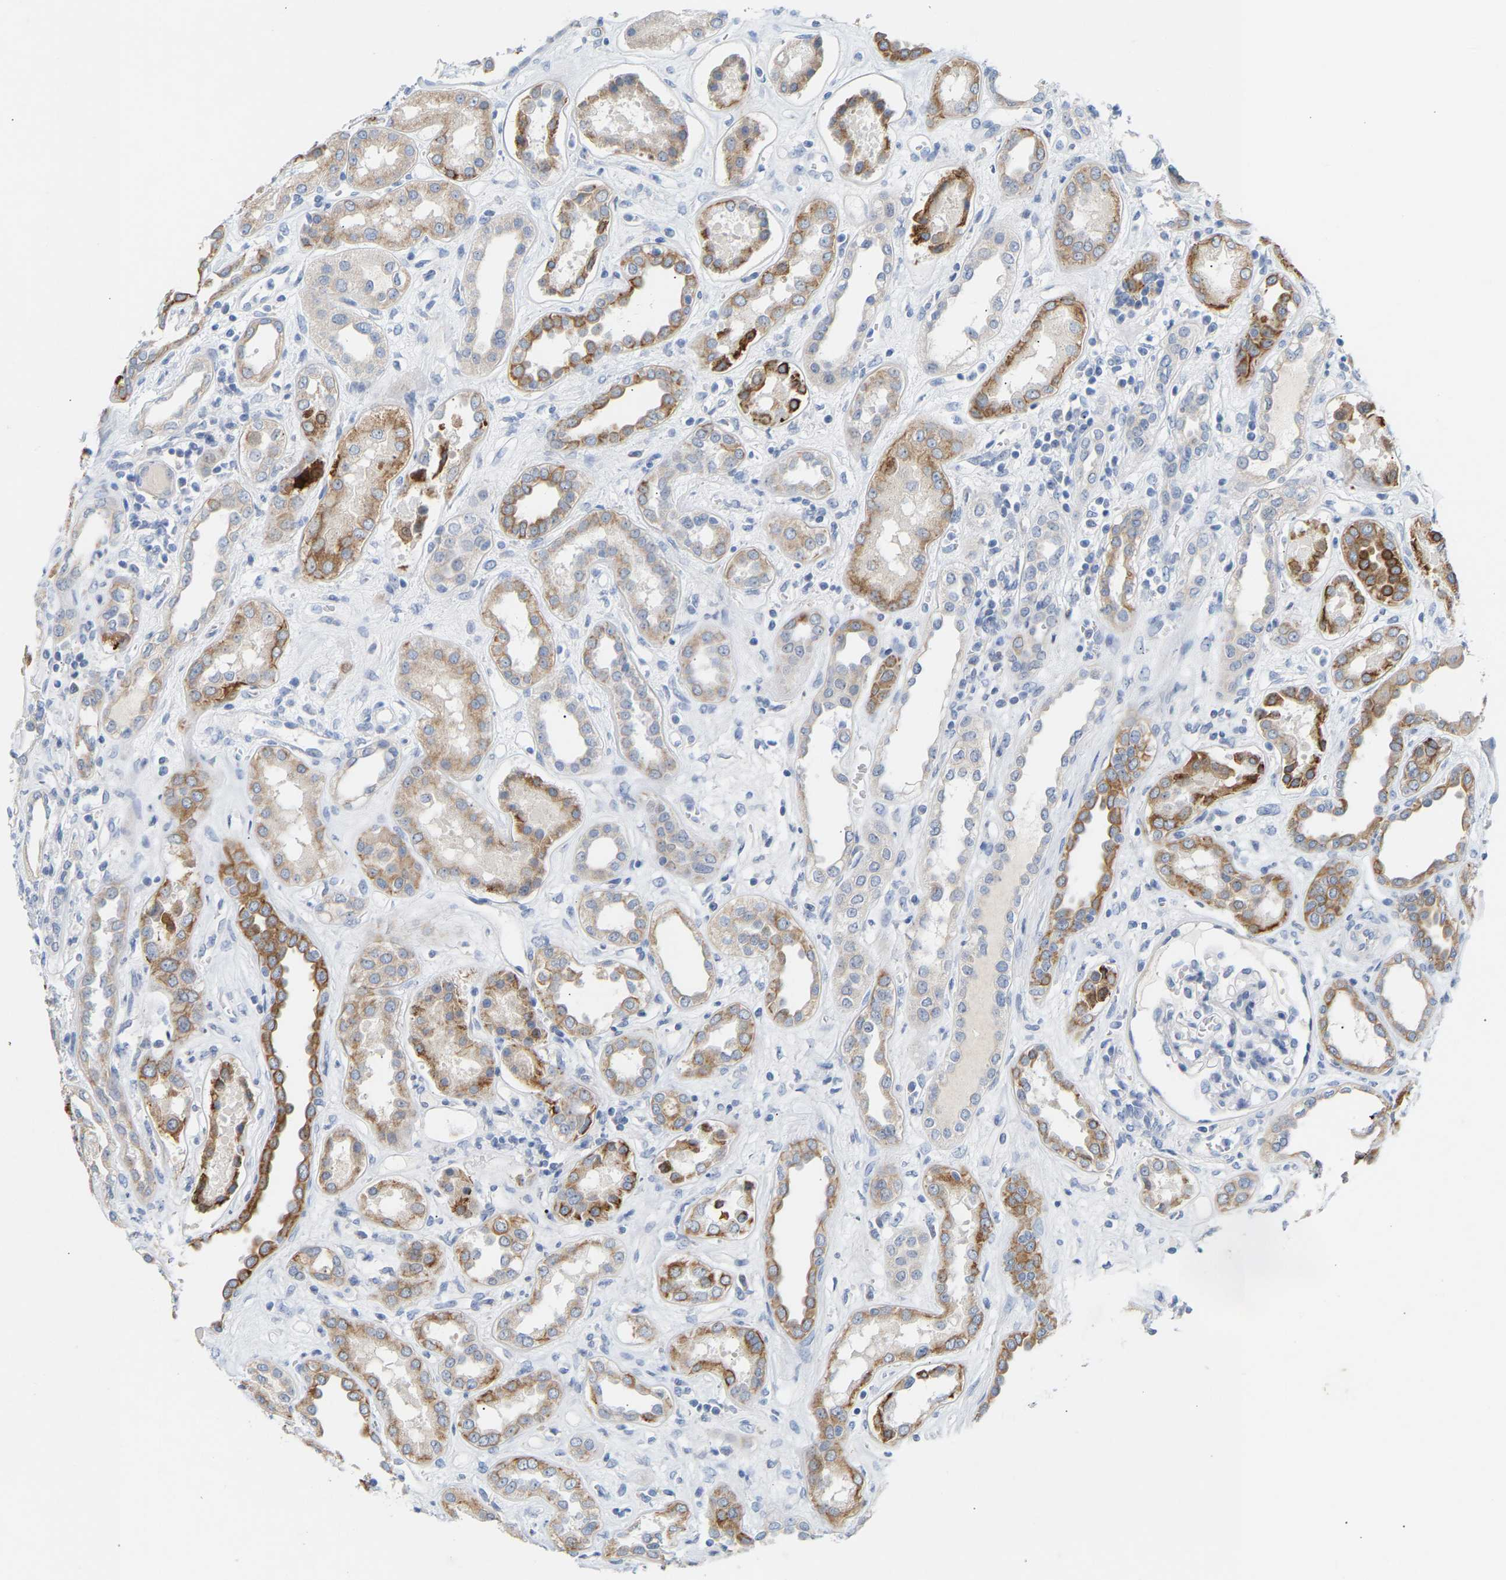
{"staining": {"intensity": "negative", "quantity": "none", "location": "none"}, "tissue": "kidney", "cell_type": "Cells in glomeruli", "image_type": "normal", "snomed": [{"axis": "morphology", "description": "Normal tissue, NOS"}, {"axis": "topography", "description": "Kidney"}], "caption": "Cells in glomeruli are negative for brown protein staining in unremarkable kidney. (DAB immunohistochemistry (IHC) with hematoxylin counter stain).", "gene": "PEX1", "patient": {"sex": "male", "age": 59}}